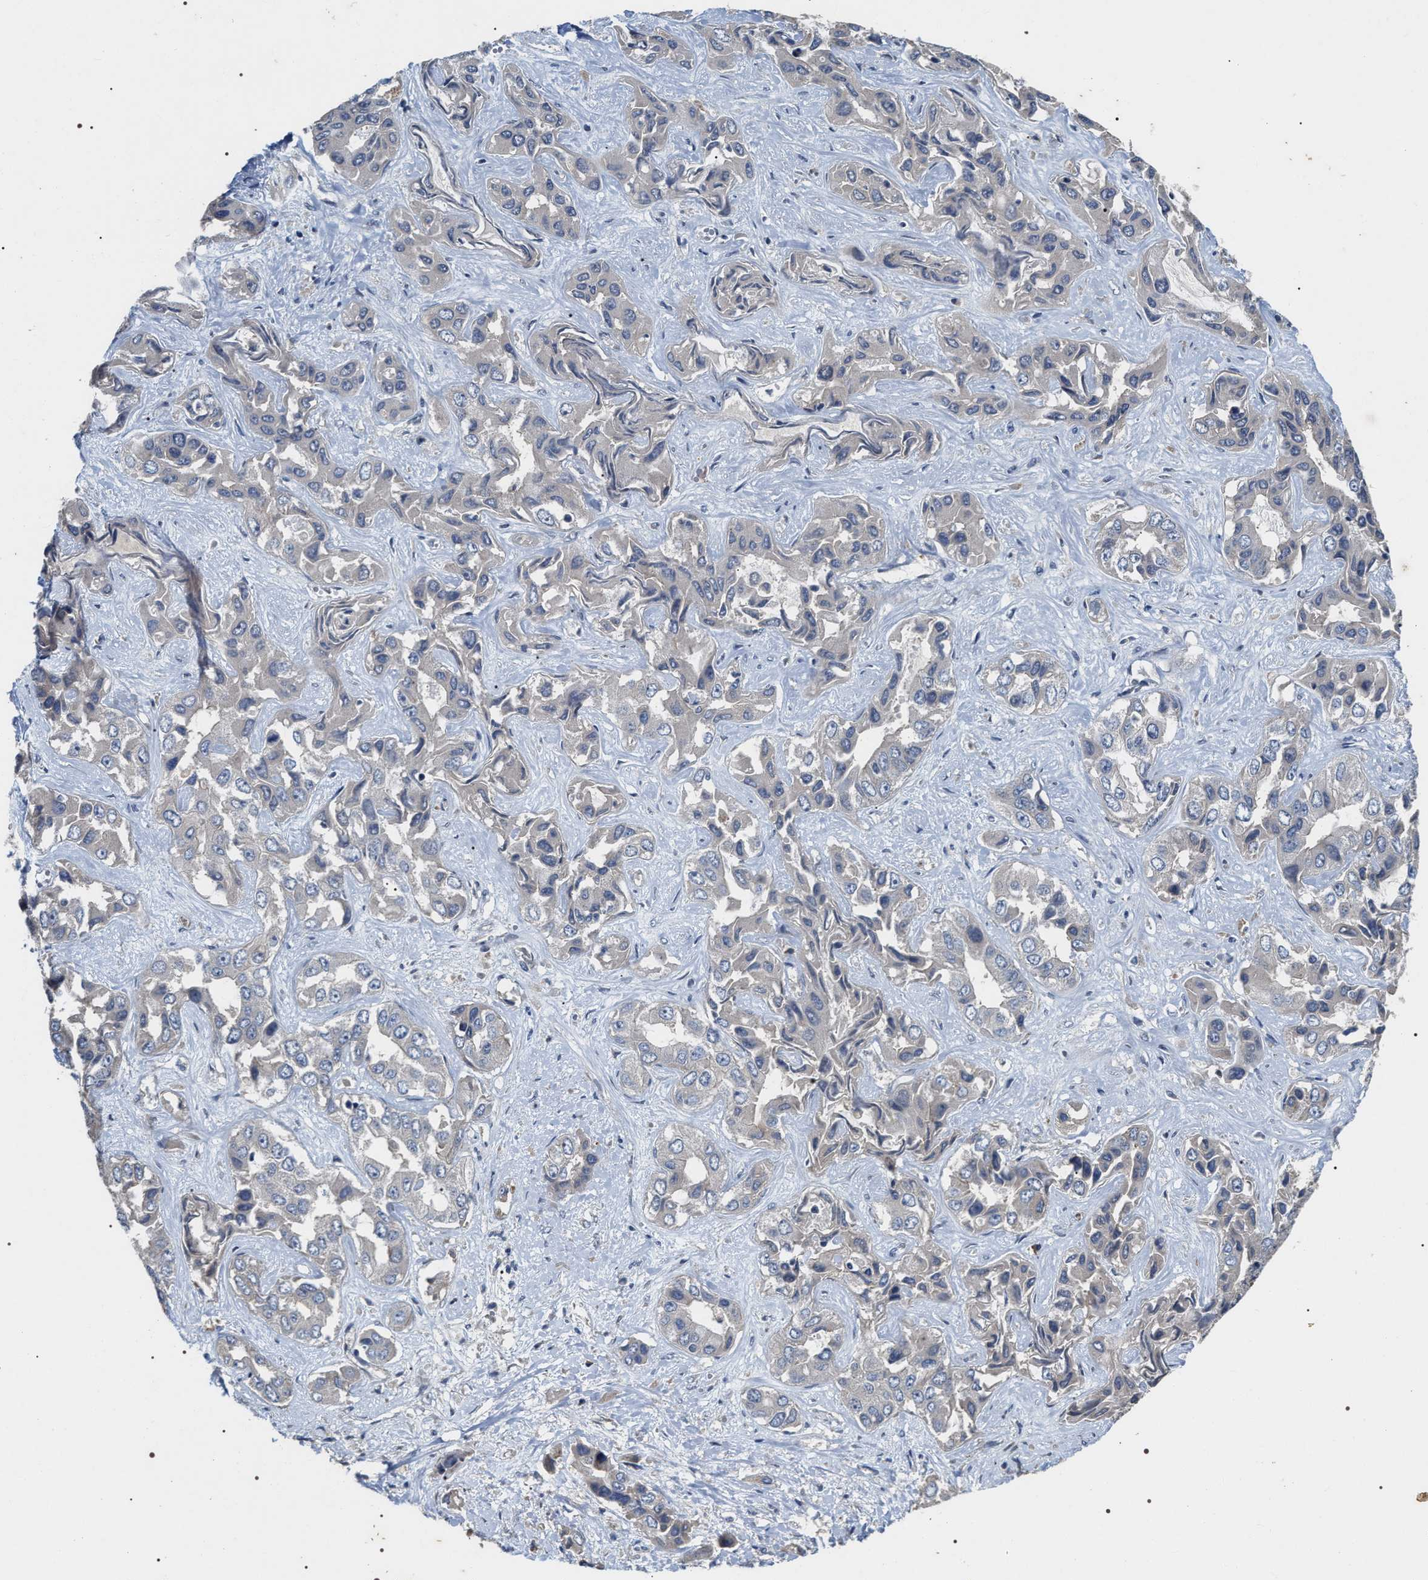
{"staining": {"intensity": "negative", "quantity": "none", "location": "none"}, "tissue": "liver cancer", "cell_type": "Tumor cells", "image_type": "cancer", "snomed": [{"axis": "morphology", "description": "Cholangiocarcinoma"}, {"axis": "topography", "description": "Liver"}], "caption": "An image of human liver cancer is negative for staining in tumor cells. The staining was performed using DAB (3,3'-diaminobenzidine) to visualize the protein expression in brown, while the nuclei were stained in blue with hematoxylin (Magnification: 20x).", "gene": "IFT81", "patient": {"sex": "female", "age": 52}}